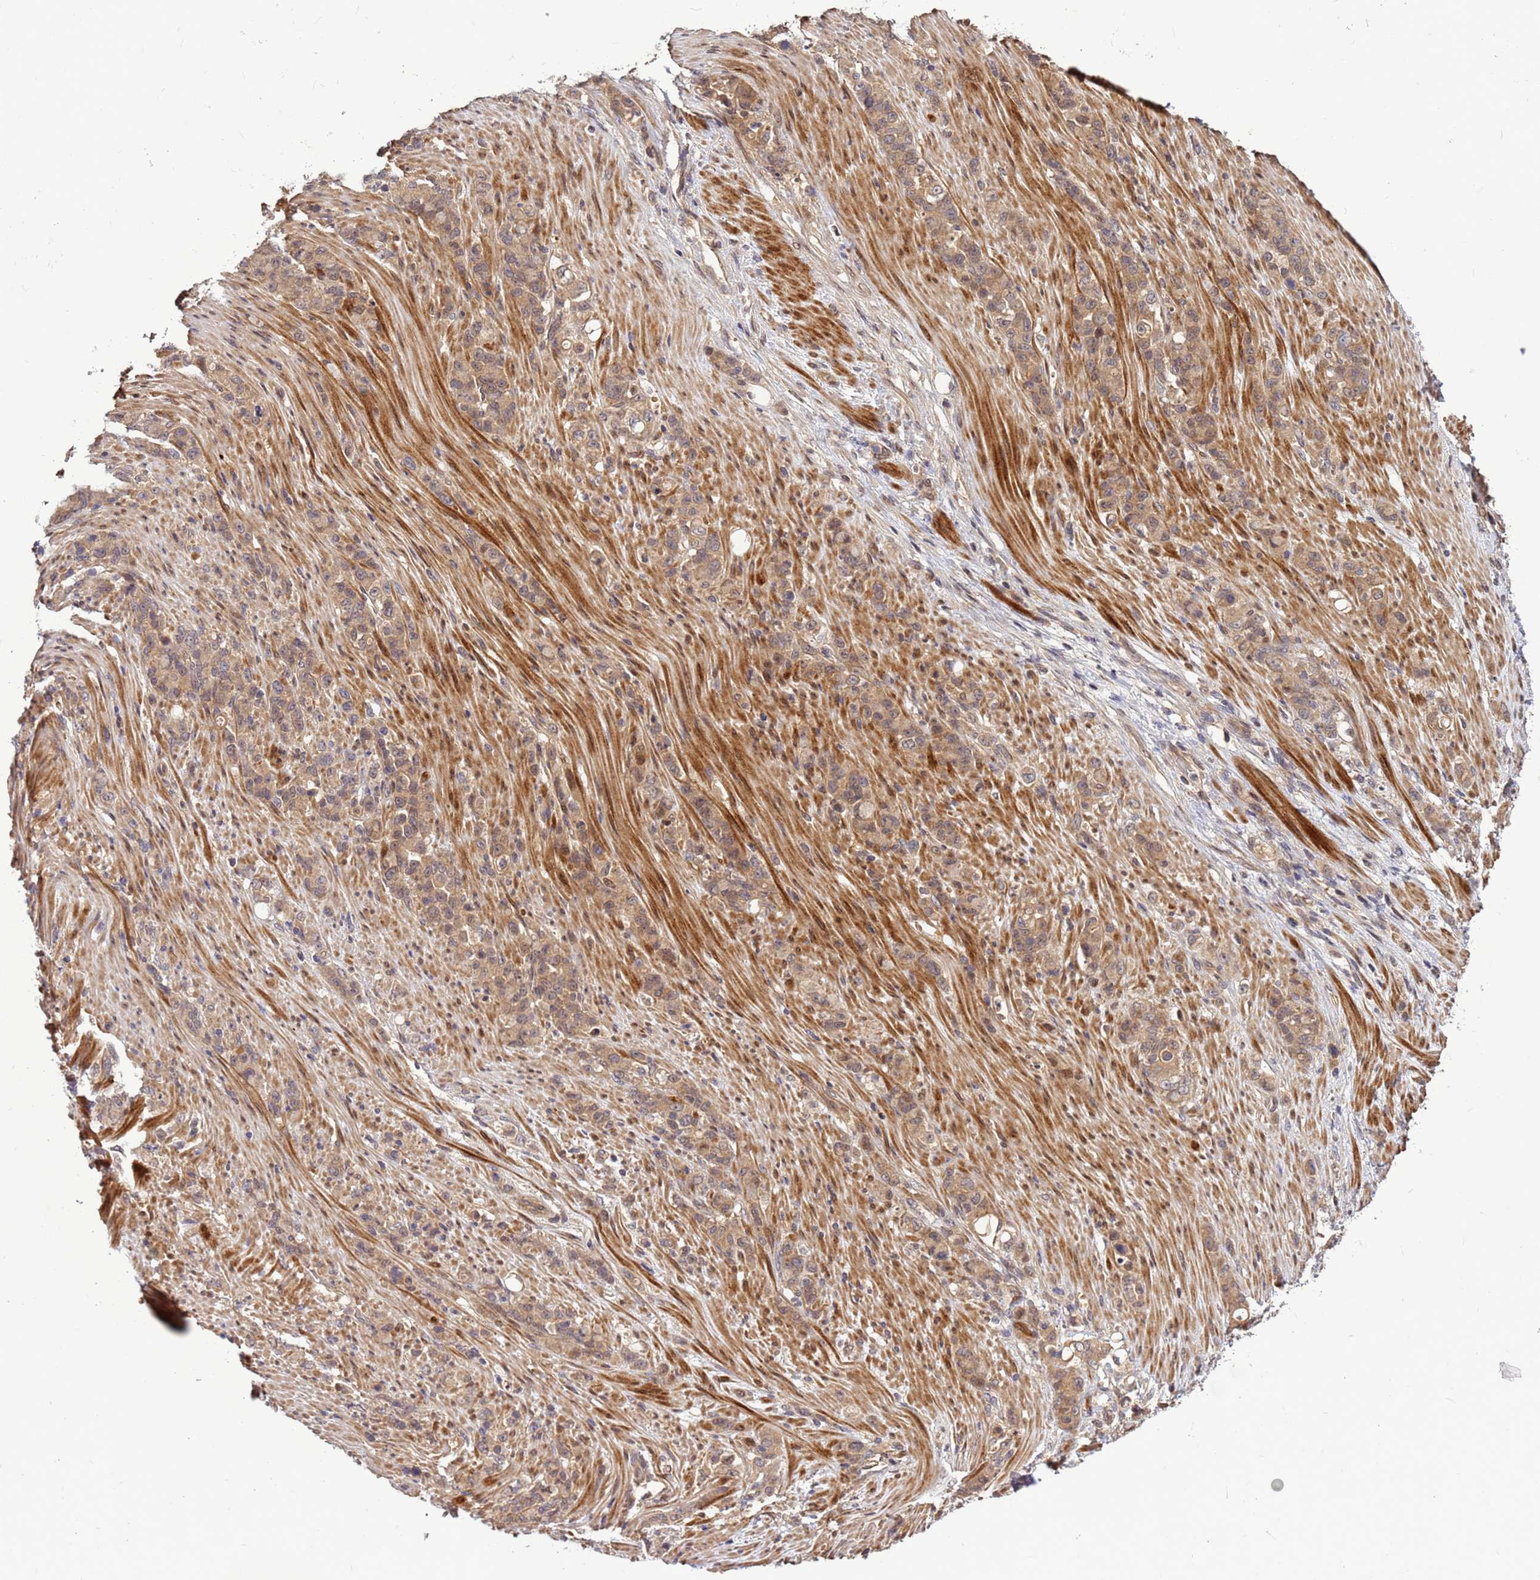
{"staining": {"intensity": "weak", "quantity": ">75%", "location": "cytoplasmic/membranous"}, "tissue": "stomach cancer", "cell_type": "Tumor cells", "image_type": "cancer", "snomed": [{"axis": "morphology", "description": "Normal tissue, NOS"}, {"axis": "morphology", "description": "Adenocarcinoma, NOS"}, {"axis": "topography", "description": "Stomach"}], "caption": "Adenocarcinoma (stomach) was stained to show a protein in brown. There is low levels of weak cytoplasmic/membranous expression in approximately >75% of tumor cells. (Brightfield microscopy of DAB IHC at high magnification).", "gene": "DUS4L", "patient": {"sex": "female", "age": 79}}